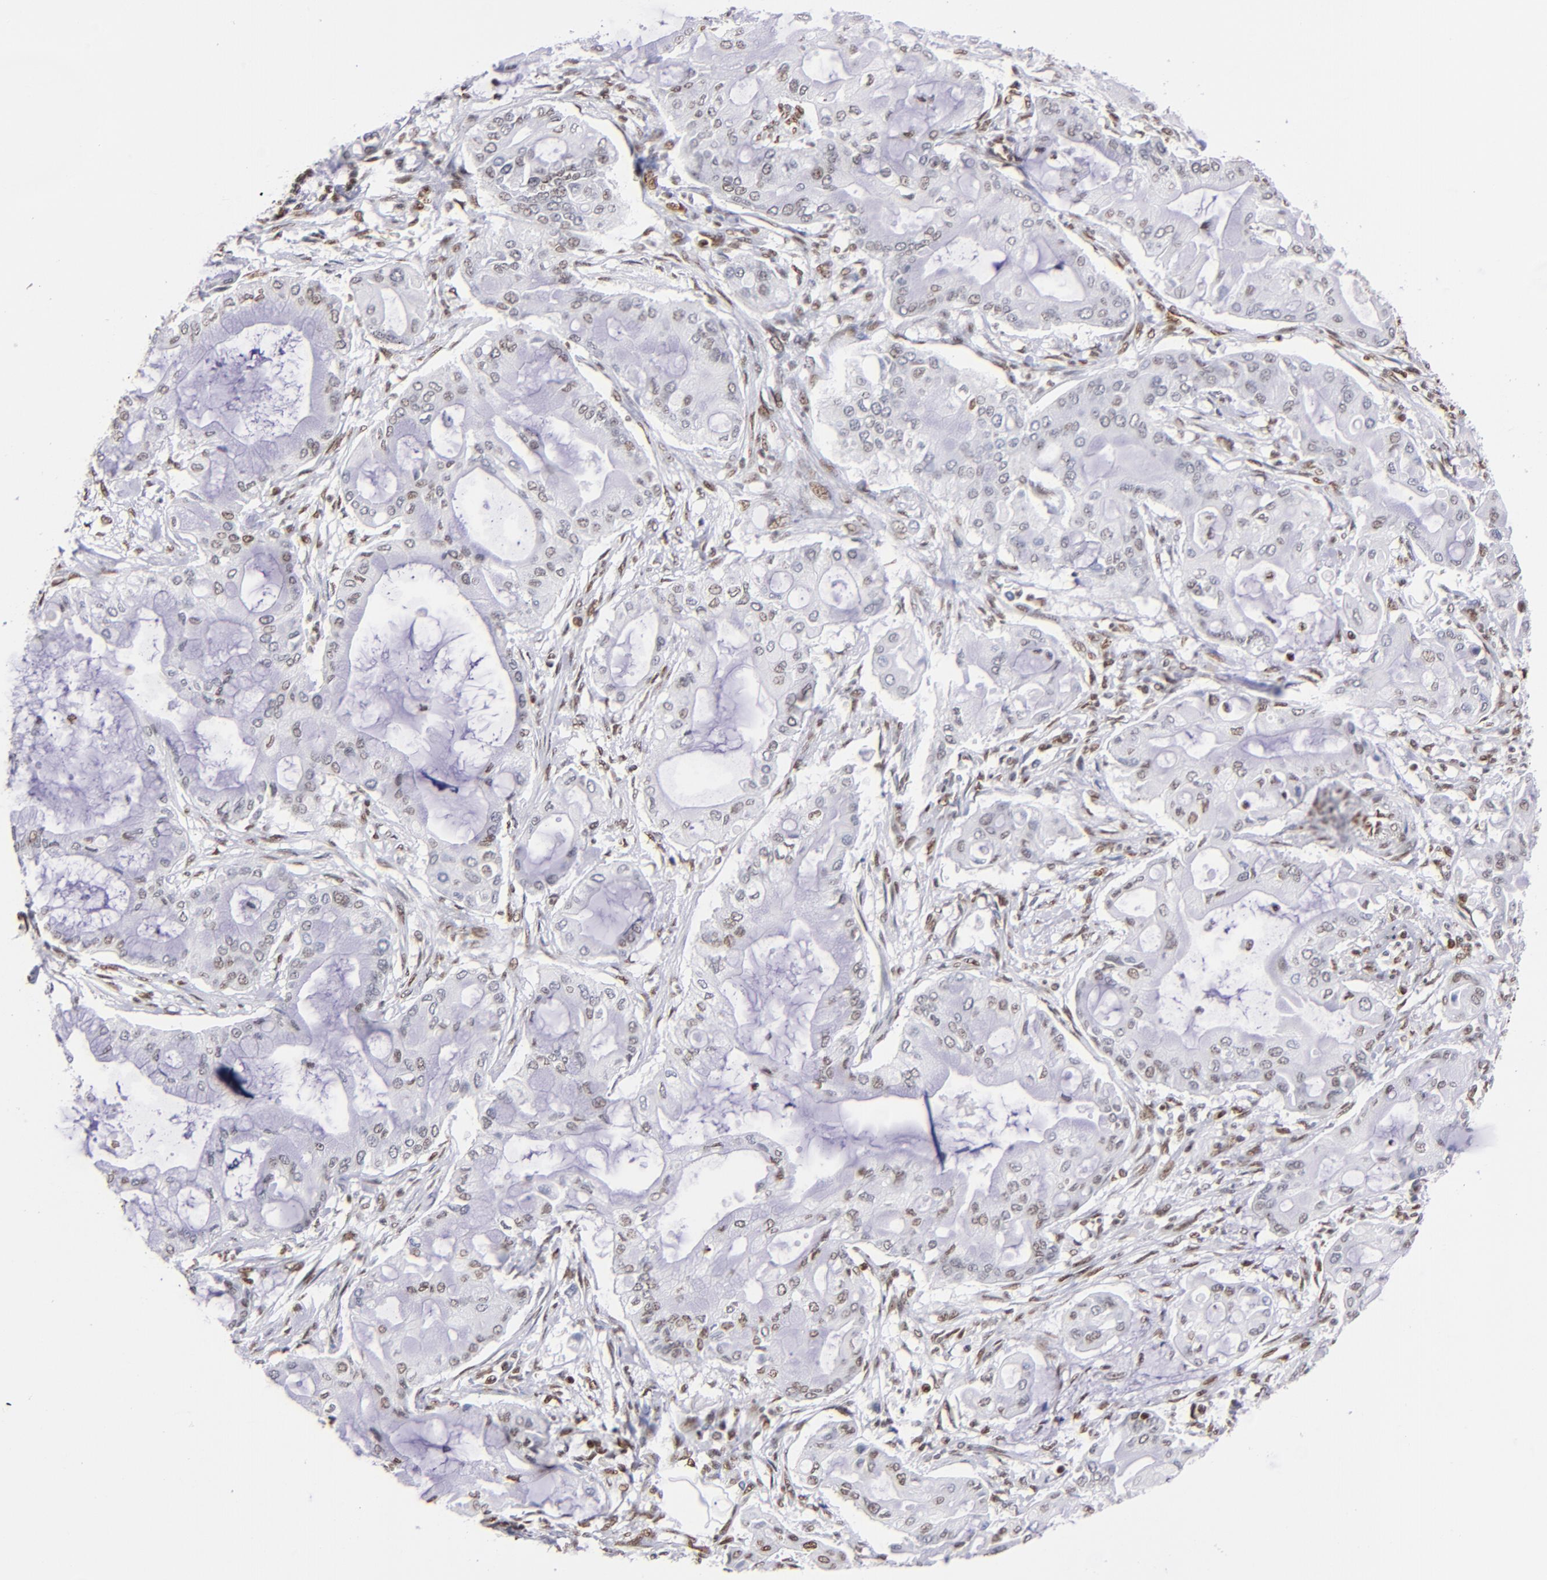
{"staining": {"intensity": "weak", "quantity": "<25%", "location": "nuclear"}, "tissue": "pancreatic cancer", "cell_type": "Tumor cells", "image_type": "cancer", "snomed": [{"axis": "morphology", "description": "Adenocarcinoma, NOS"}, {"axis": "morphology", "description": "Adenocarcinoma, metastatic, NOS"}, {"axis": "topography", "description": "Lymph node"}, {"axis": "topography", "description": "Pancreas"}, {"axis": "topography", "description": "Duodenum"}], "caption": "The histopathology image reveals no staining of tumor cells in adenocarcinoma (pancreatic).", "gene": "IFI16", "patient": {"sex": "female", "age": 64}}